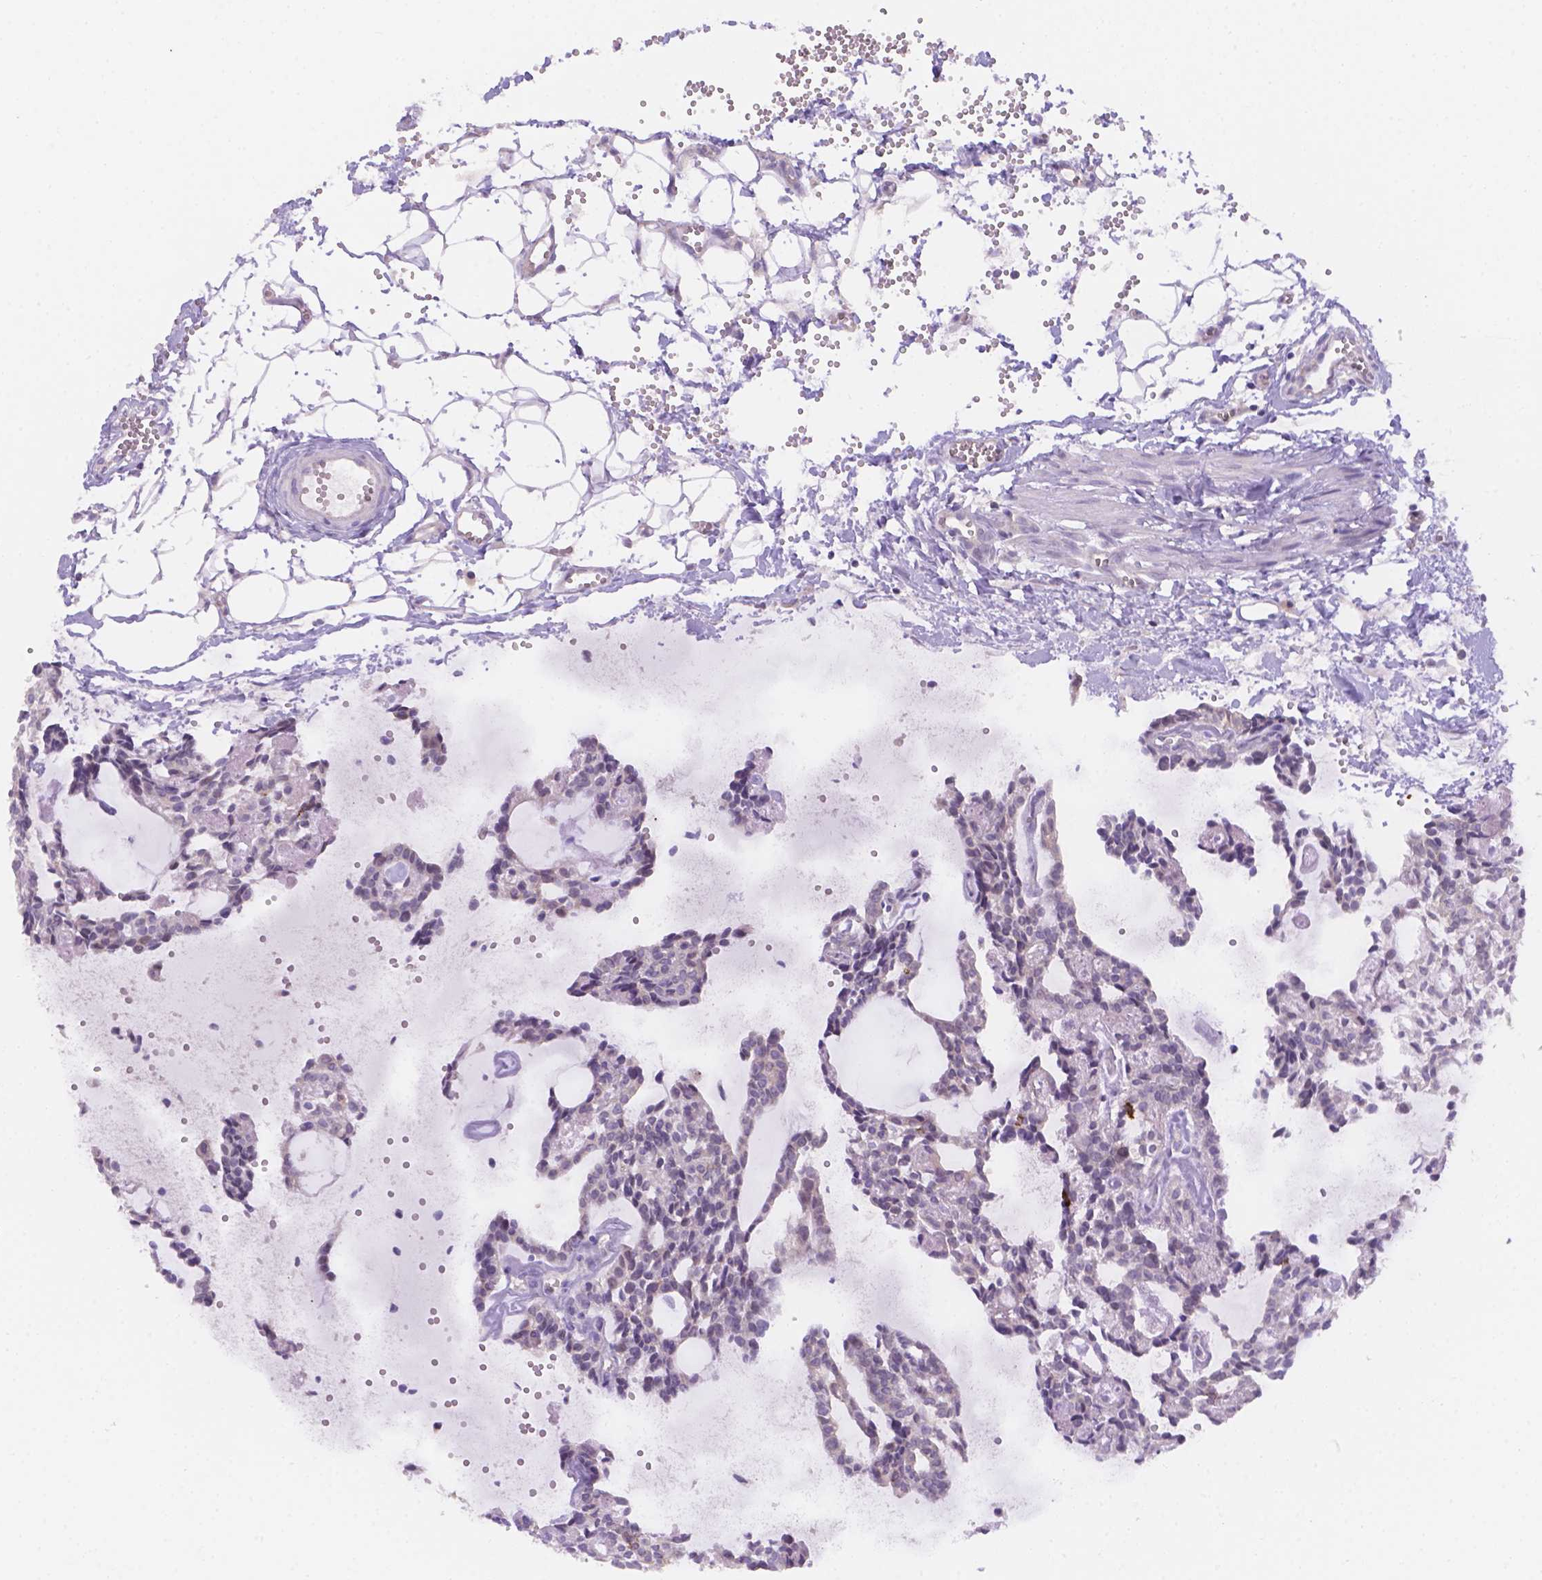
{"staining": {"intensity": "negative", "quantity": "none", "location": "none"}, "tissue": "head and neck cancer", "cell_type": "Tumor cells", "image_type": "cancer", "snomed": [{"axis": "morphology", "description": "Adenocarcinoma, NOS"}, {"axis": "topography", "description": "Head-Neck"}], "caption": "This is a photomicrograph of IHC staining of head and neck cancer (adenocarcinoma), which shows no expression in tumor cells.", "gene": "CD96", "patient": {"sex": "female", "age": 62}}